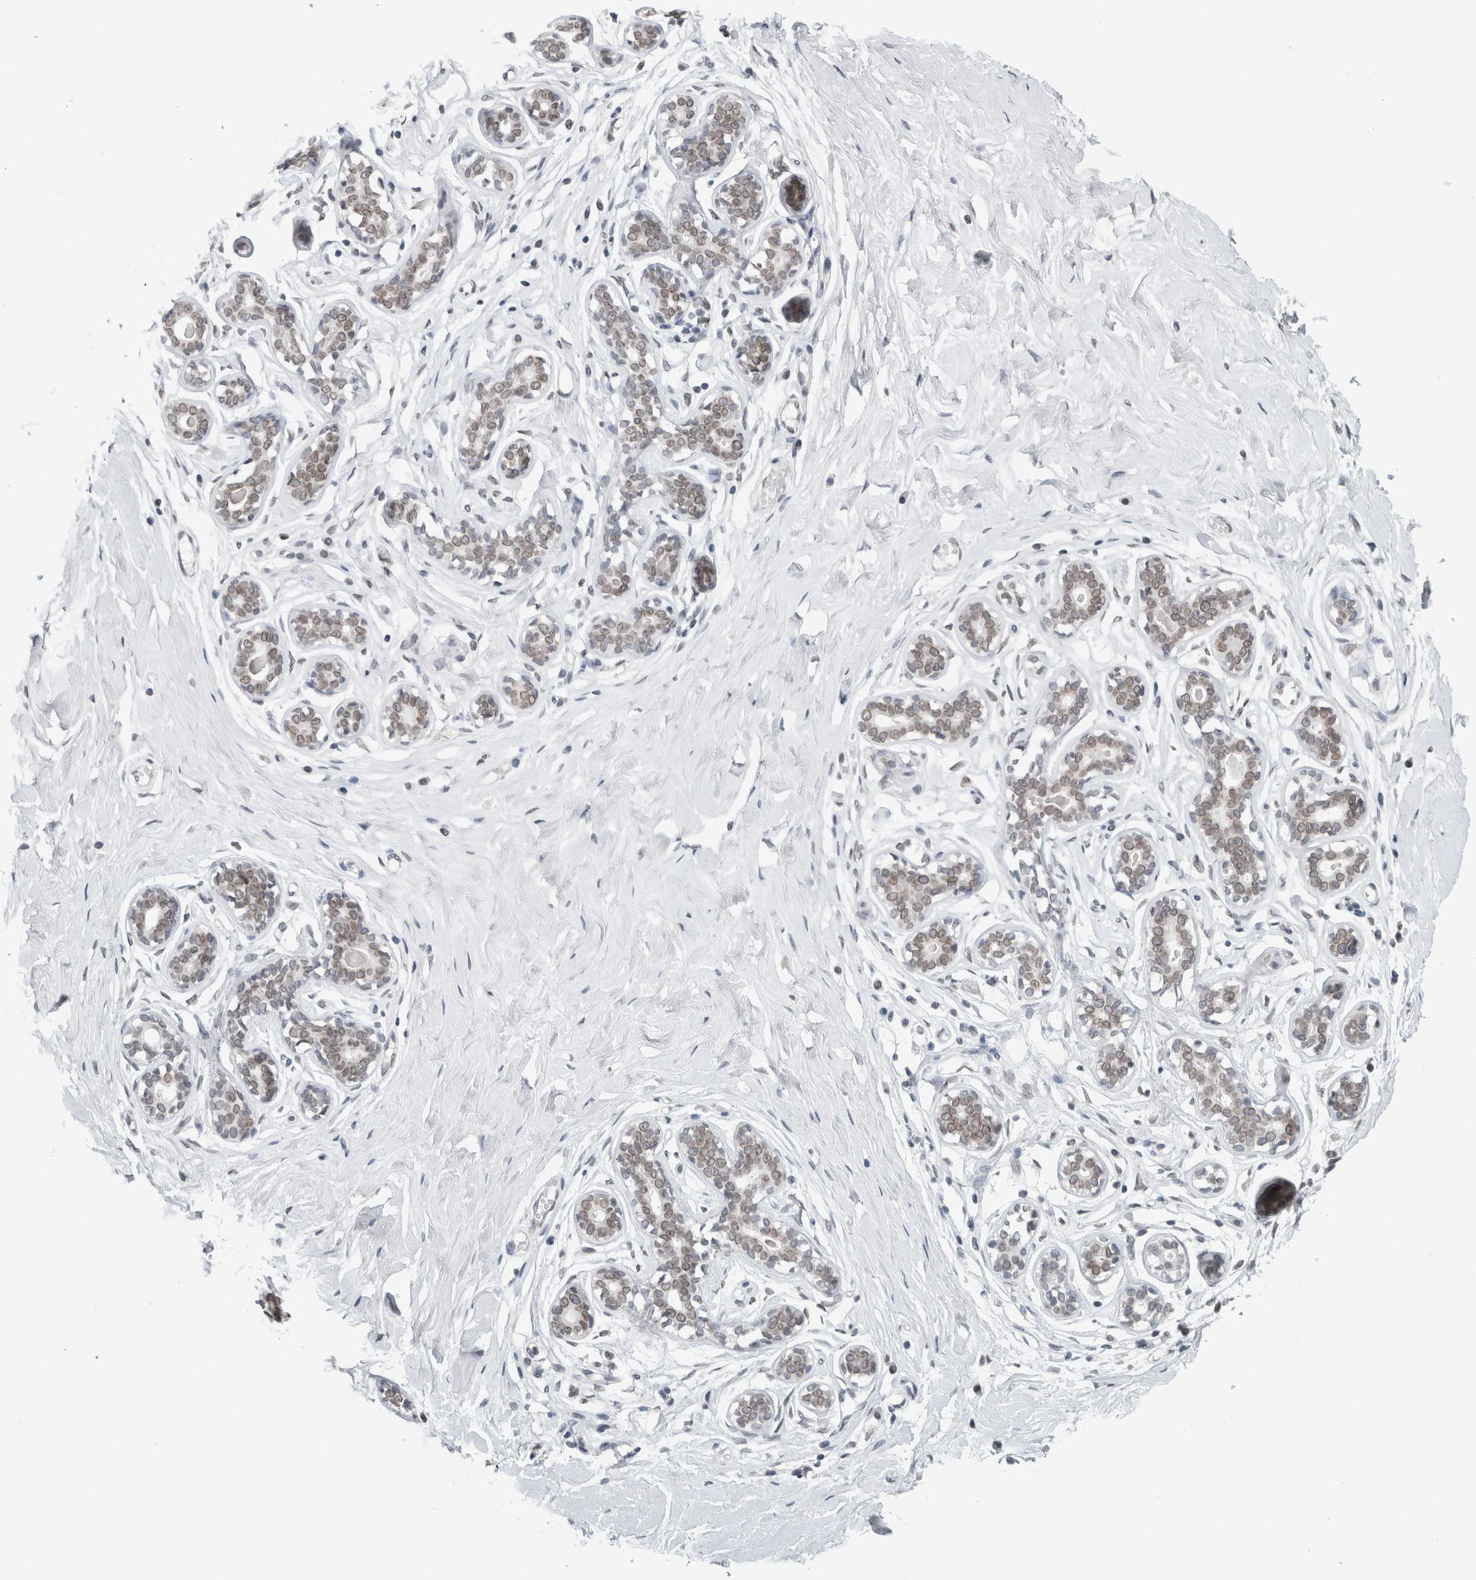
{"staining": {"intensity": "negative", "quantity": "none", "location": "none"}, "tissue": "breast", "cell_type": "Adipocytes", "image_type": "normal", "snomed": [{"axis": "morphology", "description": "Normal tissue, NOS"}, {"axis": "topography", "description": "Breast"}], "caption": "Immunohistochemistry (IHC) of unremarkable breast exhibits no positivity in adipocytes. Brightfield microscopy of immunohistochemistry stained with DAB (3,3'-diaminobenzidine) (brown) and hematoxylin (blue), captured at high magnification.", "gene": "ZNF770", "patient": {"sex": "female", "age": 23}}